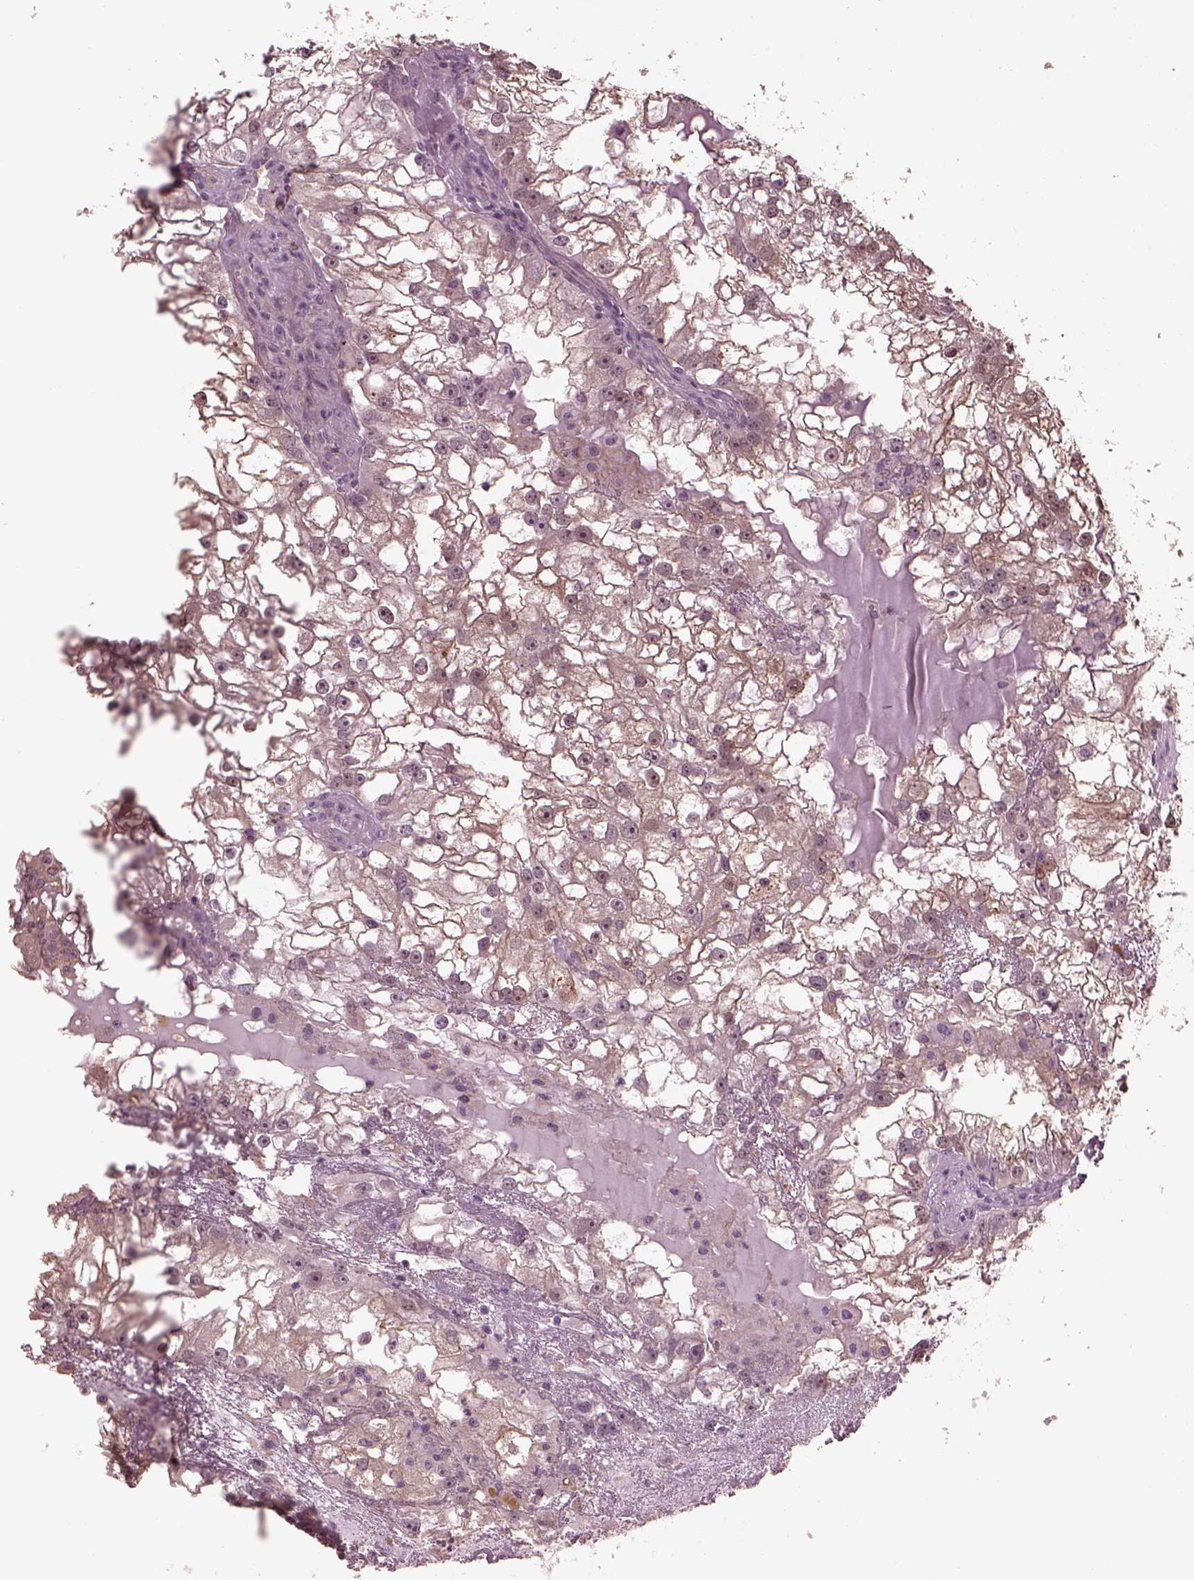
{"staining": {"intensity": "weak", "quantity": "<25%", "location": "cytoplasmic/membranous"}, "tissue": "renal cancer", "cell_type": "Tumor cells", "image_type": "cancer", "snomed": [{"axis": "morphology", "description": "Adenocarcinoma, NOS"}, {"axis": "topography", "description": "Kidney"}], "caption": "Immunohistochemistry (IHC) micrograph of human renal cancer (adenocarcinoma) stained for a protein (brown), which reveals no positivity in tumor cells.", "gene": "SRI", "patient": {"sex": "male", "age": 59}}